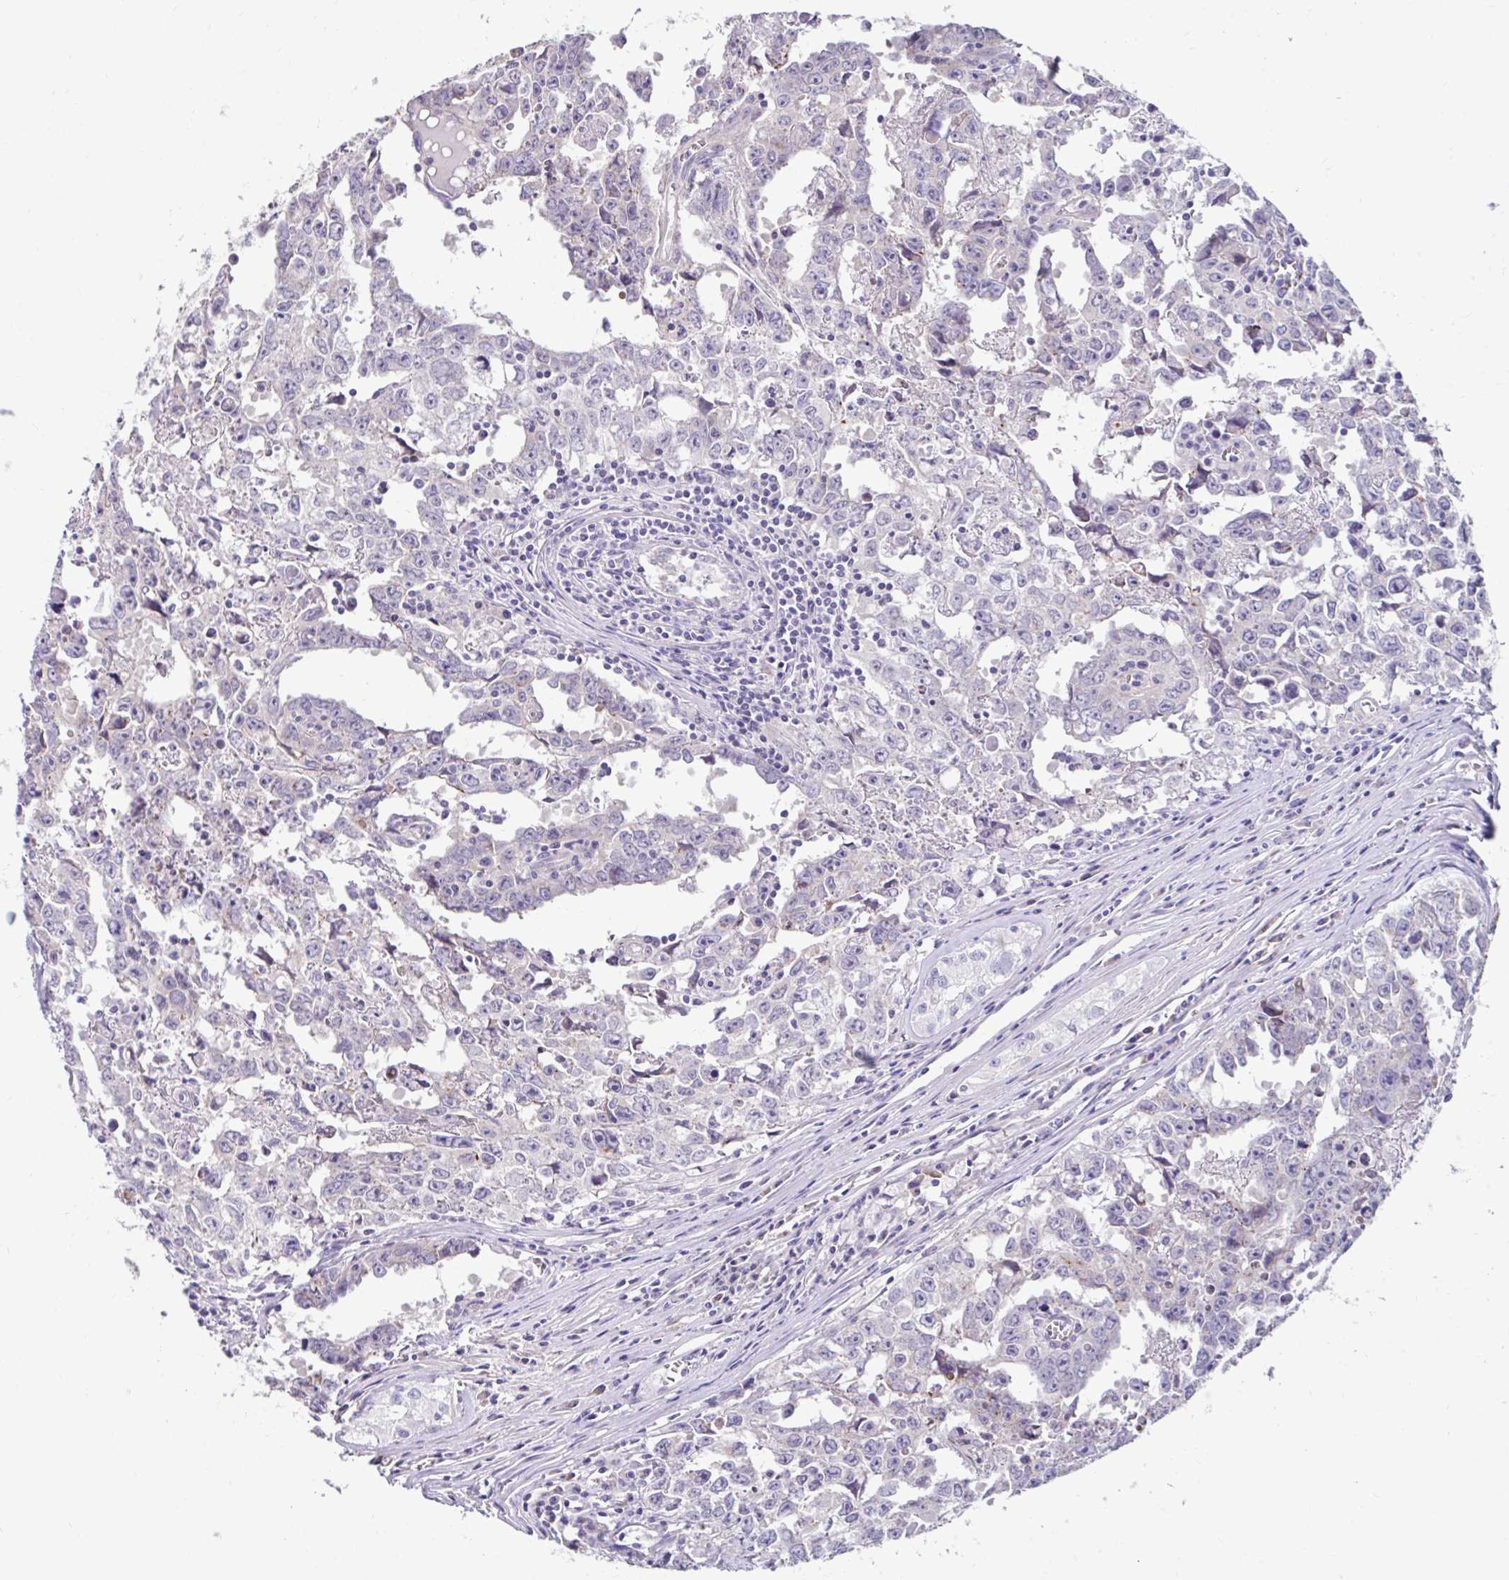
{"staining": {"intensity": "negative", "quantity": "none", "location": "none"}, "tissue": "testis cancer", "cell_type": "Tumor cells", "image_type": "cancer", "snomed": [{"axis": "morphology", "description": "Carcinoma, Embryonal, NOS"}, {"axis": "topography", "description": "Testis"}], "caption": "Protein analysis of testis cancer demonstrates no significant expression in tumor cells.", "gene": "NT5C1B", "patient": {"sex": "male", "age": 22}}